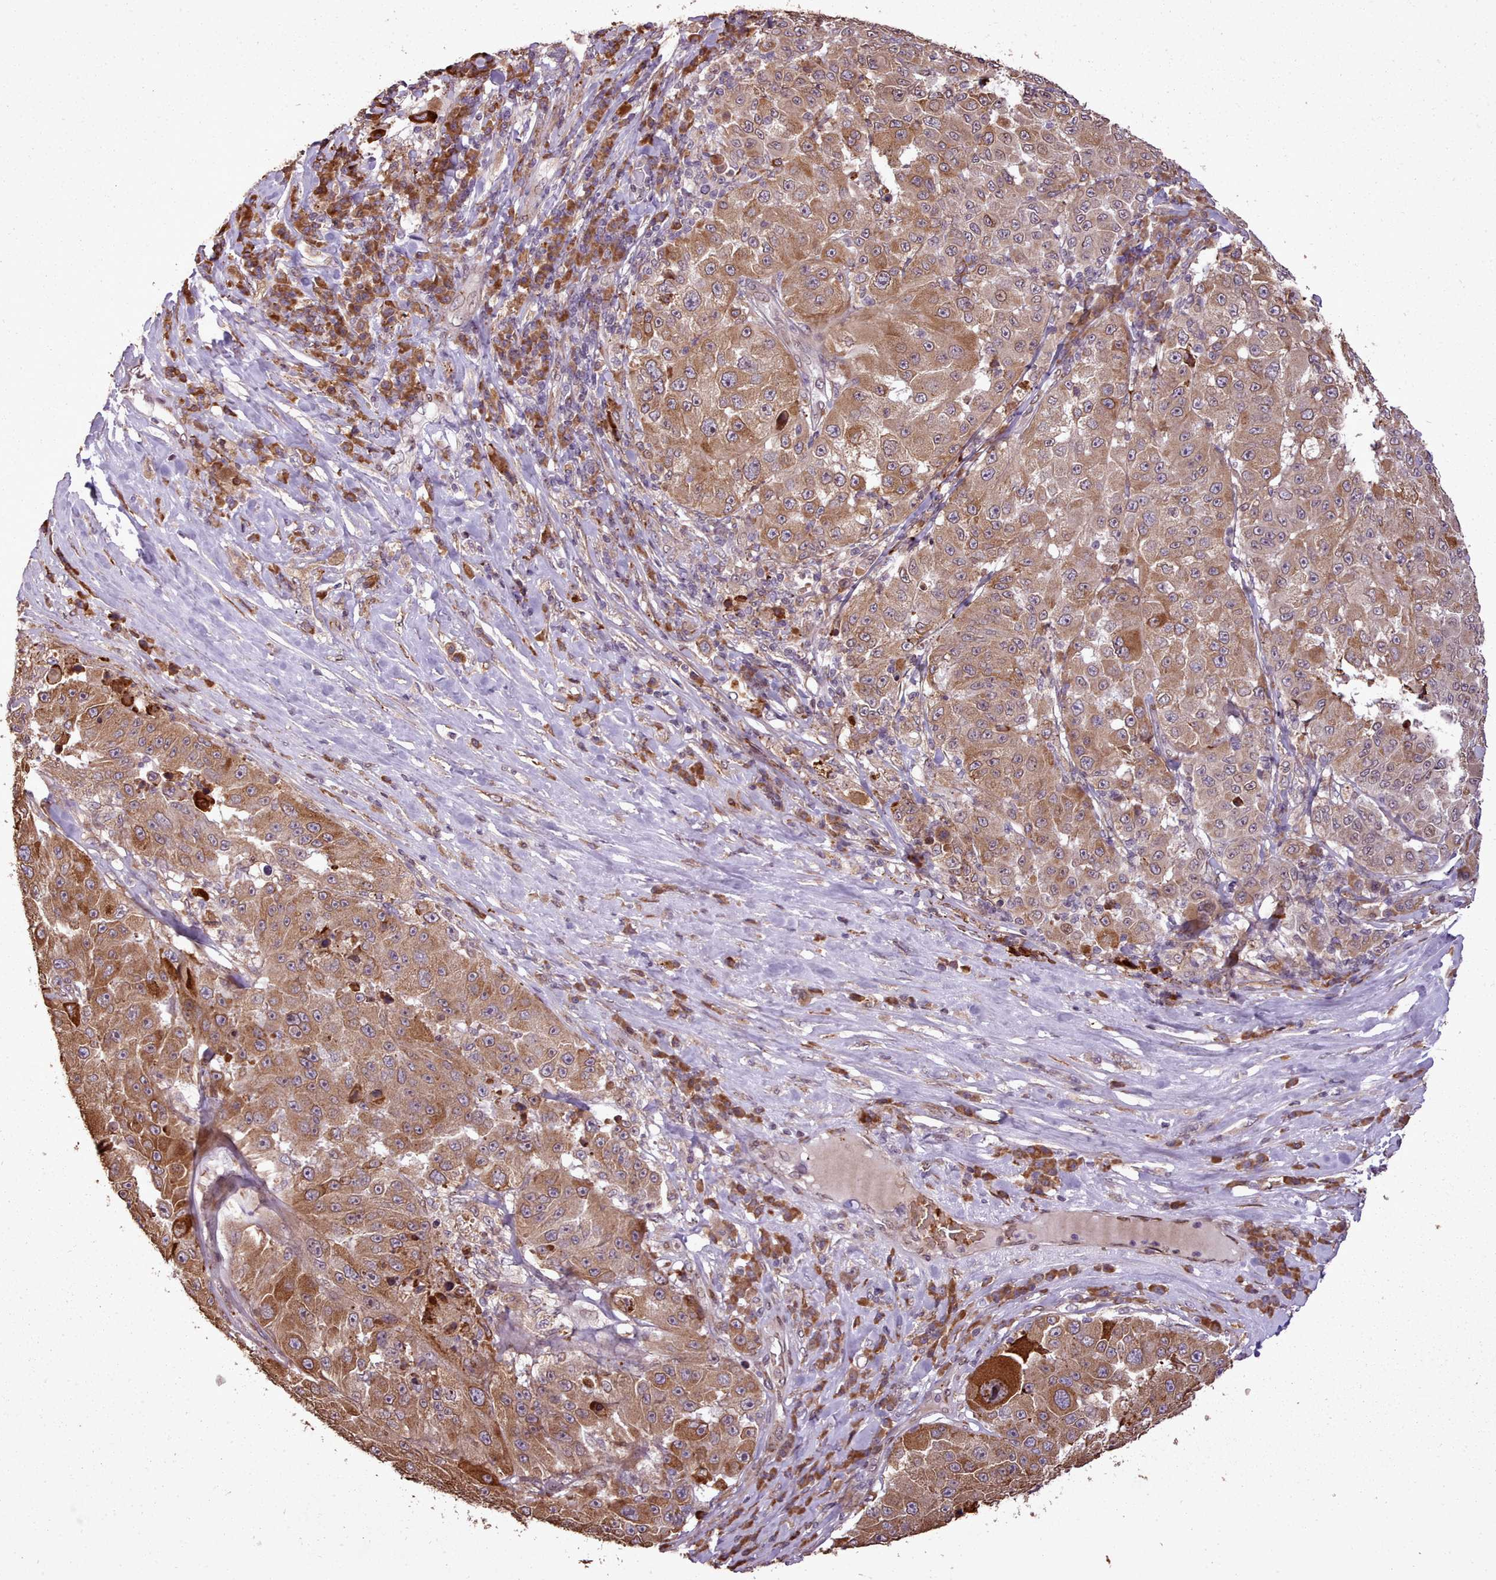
{"staining": {"intensity": "moderate", "quantity": ">75%", "location": "cytoplasmic/membranous"}, "tissue": "melanoma", "cell_type": "Tumor cells", "image_type": "cancer", "snomed": [{"axis": "morphology", "description": "Malignant melanoma, Metastatic site"}, {"axis": "topography", "description": "Lymph node"}], "caption": "Brown immunohistochemical staining in human malignant melanoma (metastatic site) exhibits moderate cytoplasmic/membranous positivity in about >75% of tumor cells.", "gene": "CABP1", "patient": {"sex": "male", "age": 62}}